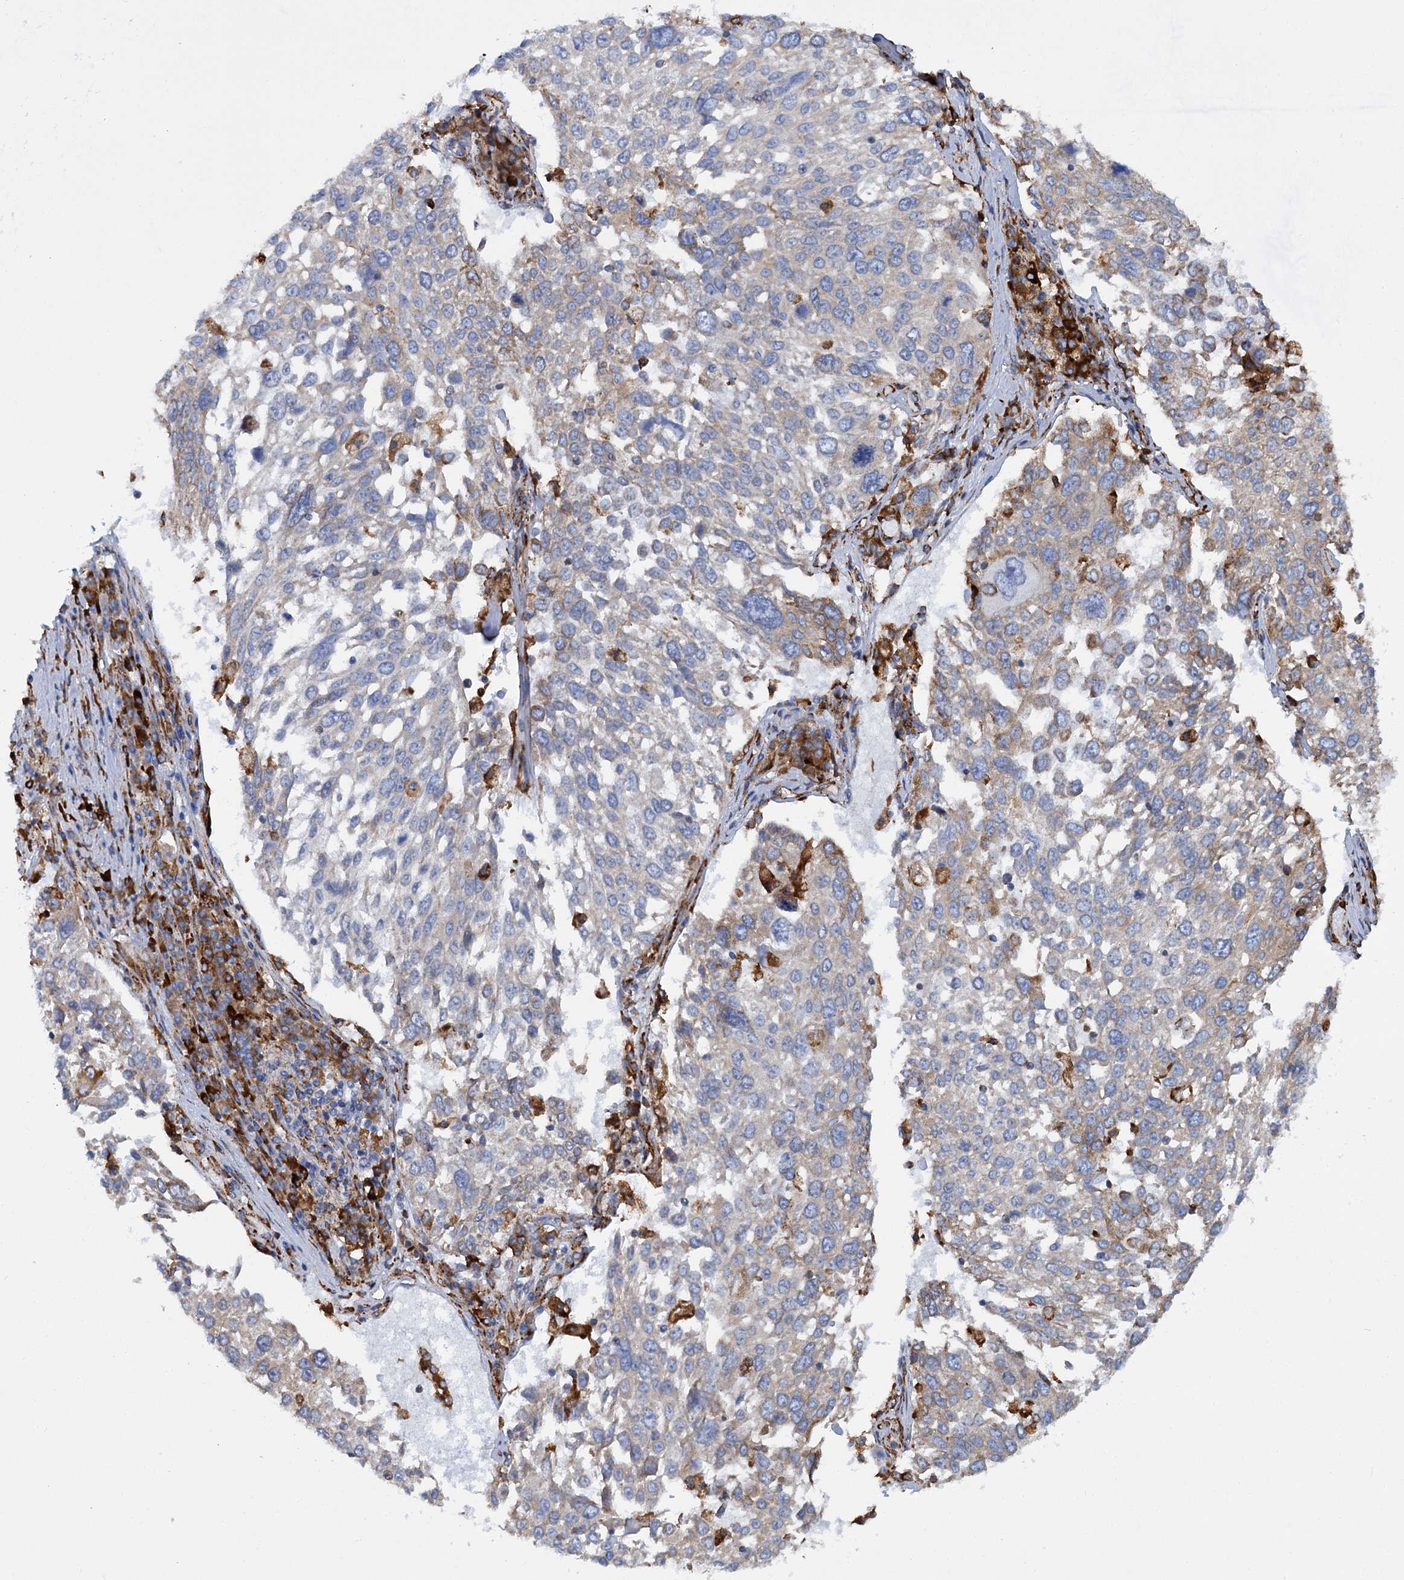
{"staining": {"intensity": "weak", "quantity": "<25%", "location": "cytoplasmic/membranous"}, "tissue": "lung cancer", "cell_type": "Tumor cells", "image_type": "cancer", "snomed": [{"axis": "morphology", "description": "Squamous cell carcinoma, NOS"}, {"axis": "topography", "description": "Lung"}], "caption": "A high-resolution photomicrograph shows IHC staining of lung cancer, which reveals no significant positivity in tumor cells. Brightfield microscopy of immunohistochemistry stained with DAB (3,3'-diaminobenzidine) (brown) and hematoxylin (blue), captured at high magnification.", "gene": "SHE", "patient": {"sex": "male", "age": 65}}